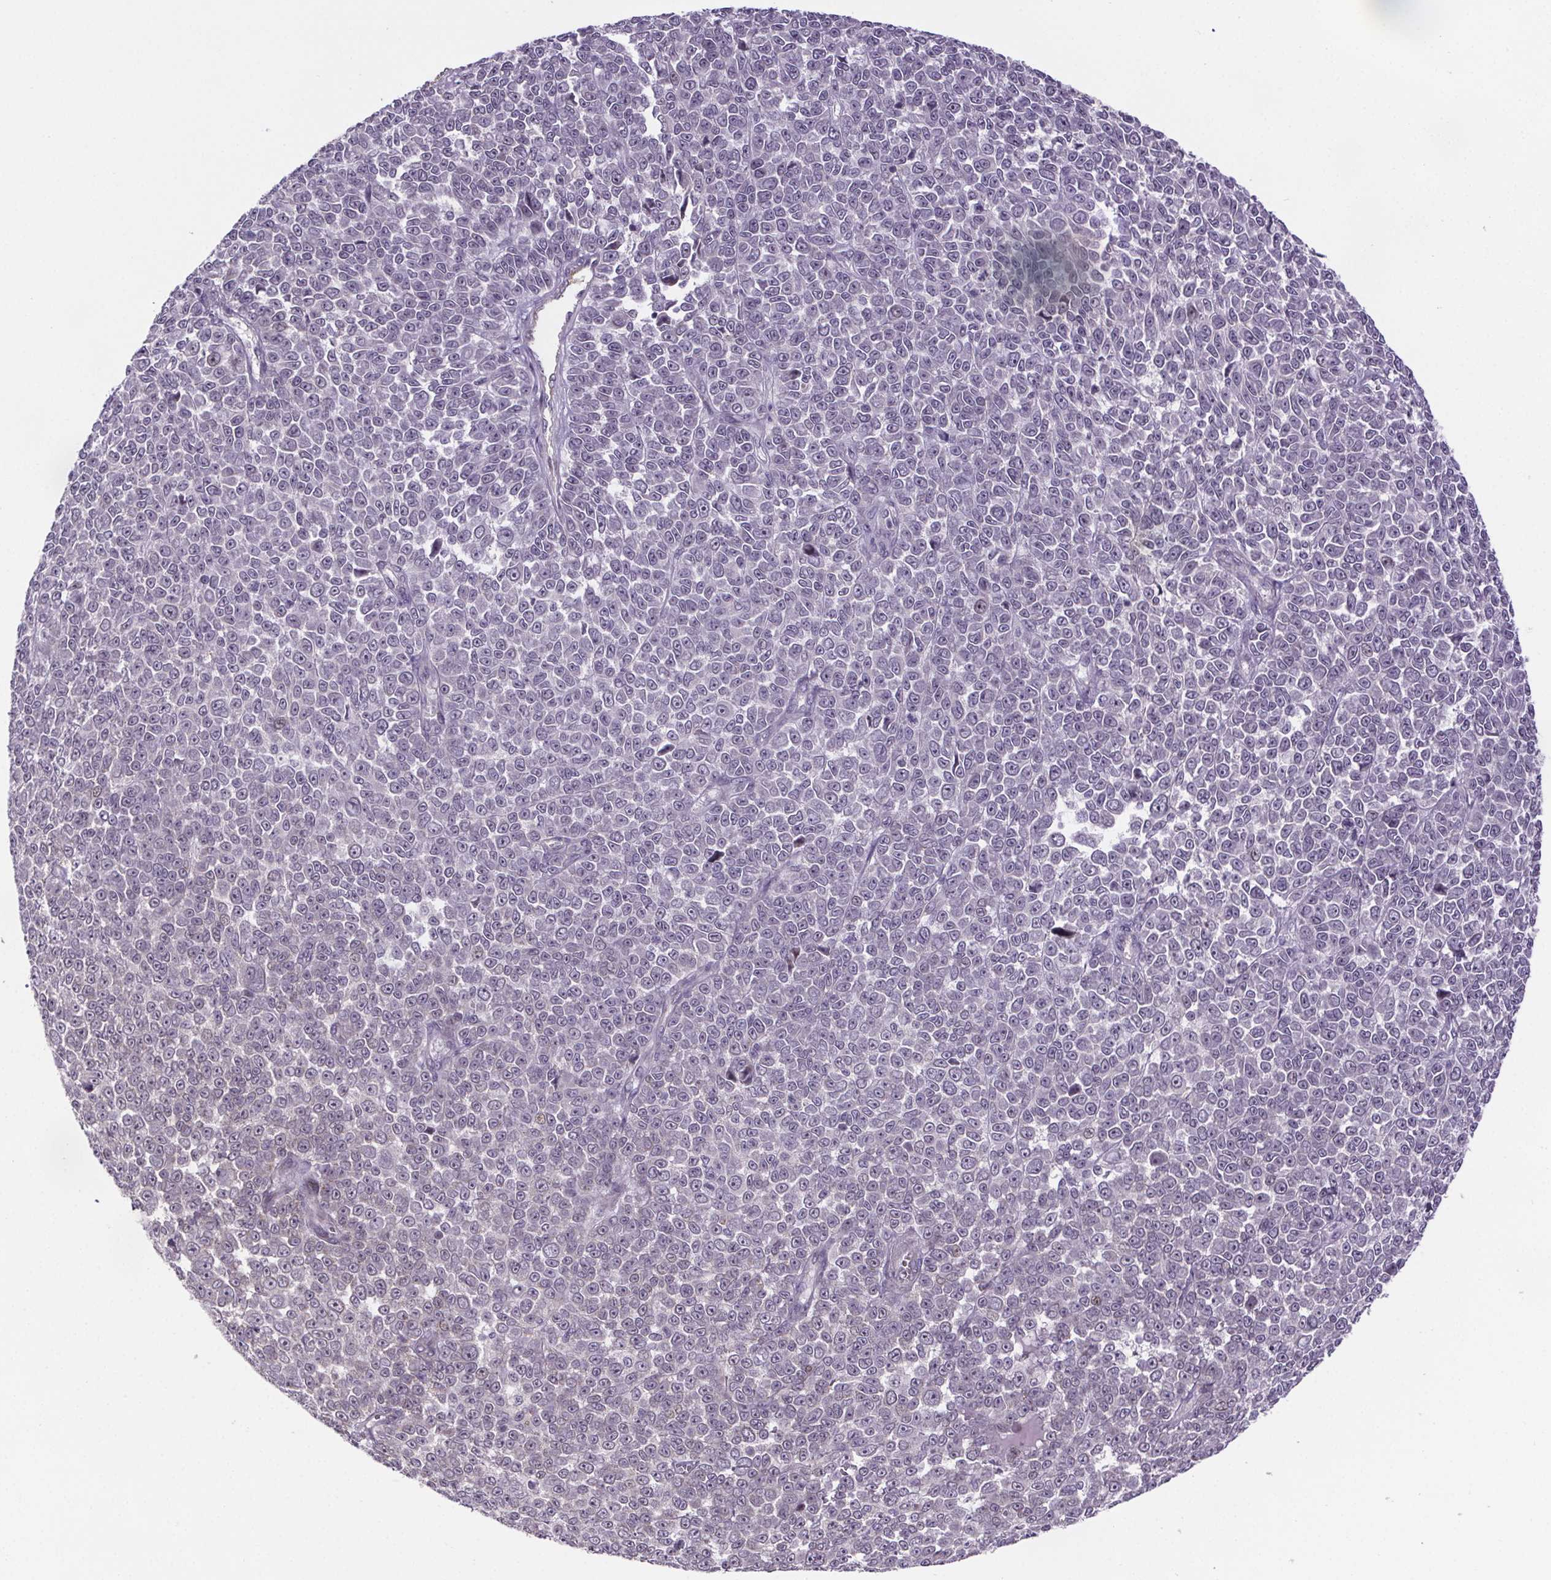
{"staining": {"intensity": "negative", "quantity": "none", "location": "none"}, "tissue": "melanoma", "cell_type": "Tumor cells", "image_type": "cancer", "snomed": [{"axis": "morphology", "description": "Malignant melanoma, NOS"}, {"axis": "topography", "description": "Skin"}], "caption": "Immunohistochemical staining of human malignant melanoma displays no significant expression in tumor cells. (Brightfield microscopy of DAB (3,3'-diaminobenzidine) immunohistochemistry at high magnification).", "gene": "TTC12", "patient": {"sex": "female", "age": 95}}